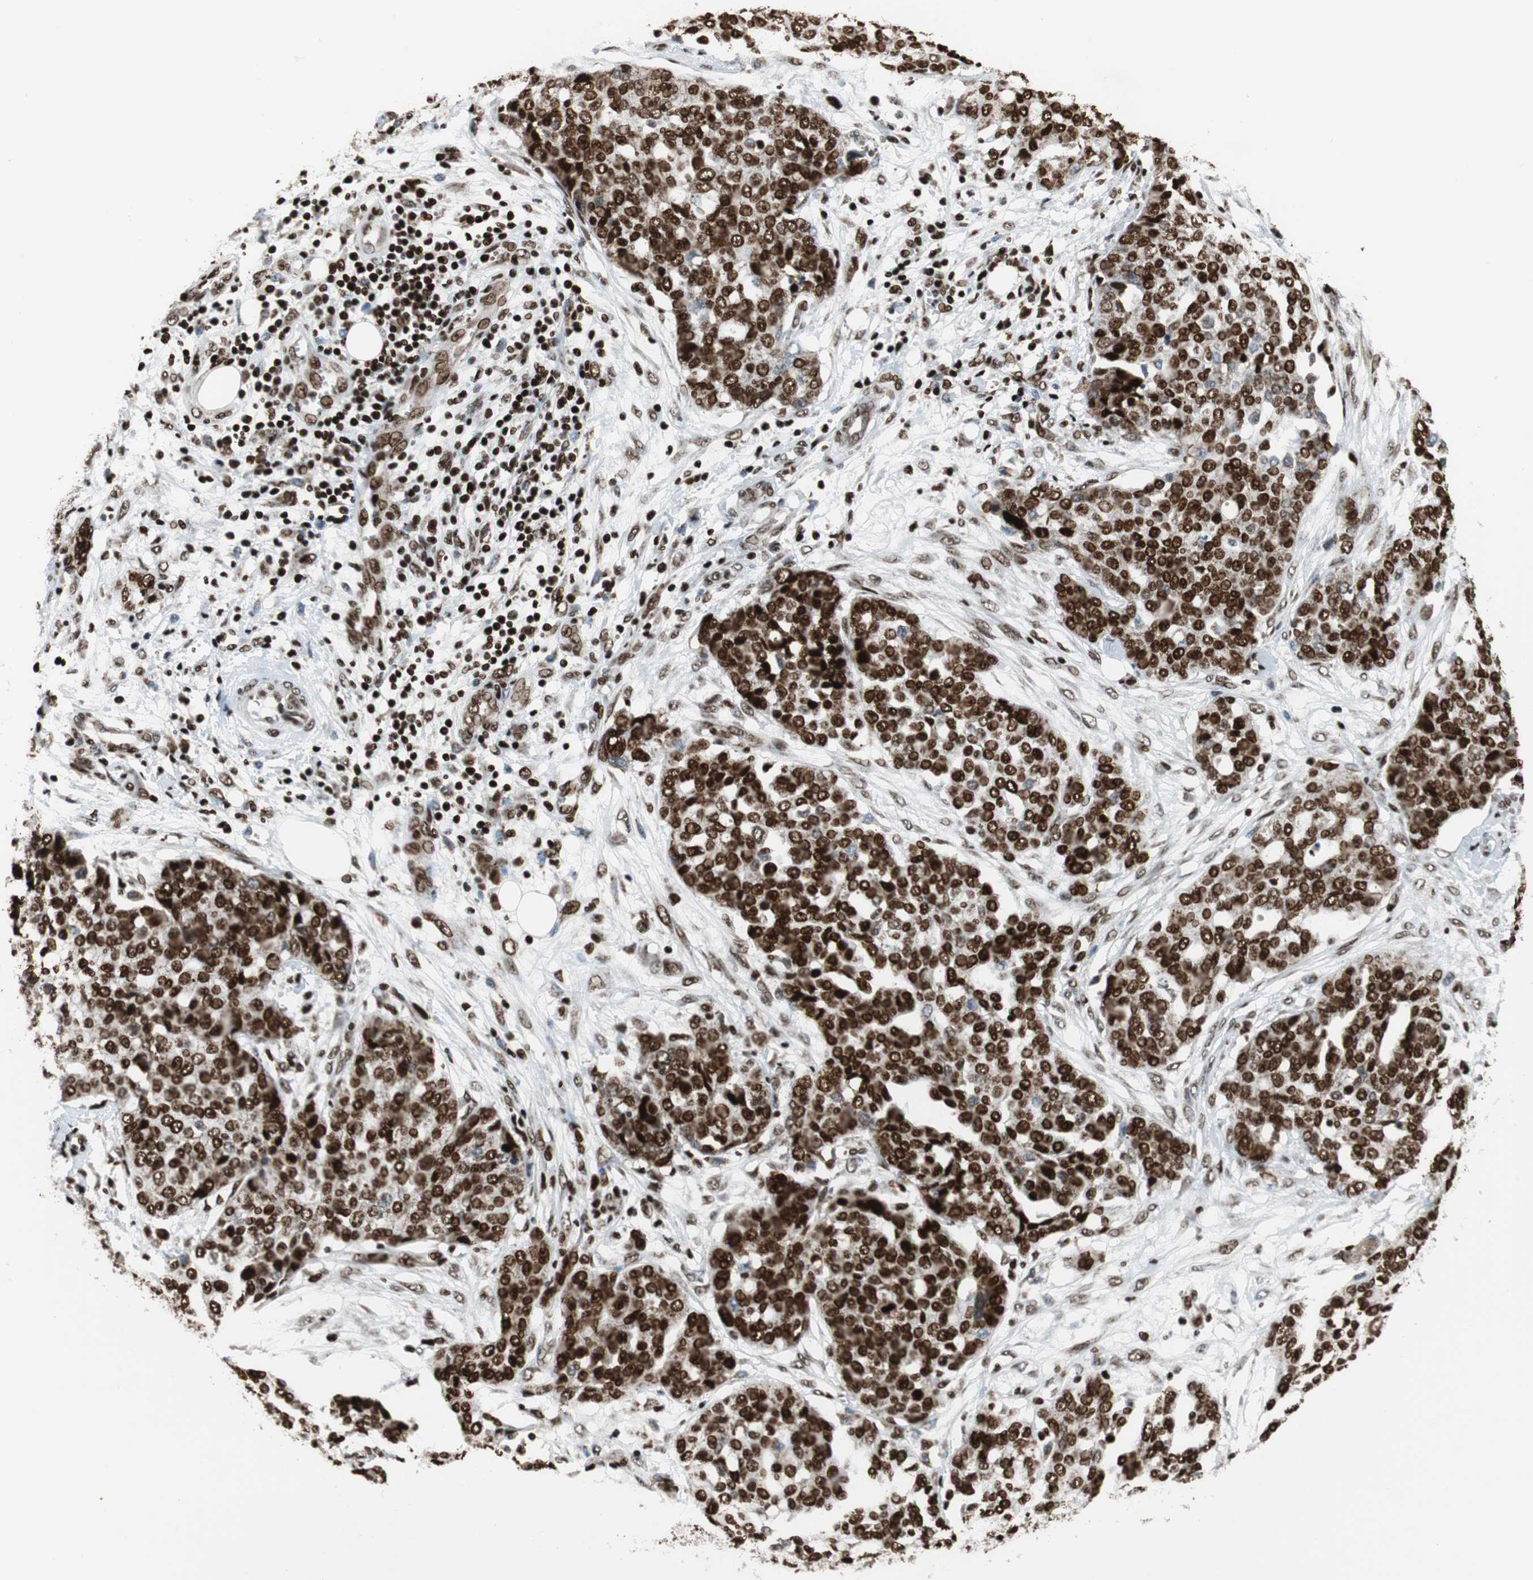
{"staining": {"intensity": "strong", "quantity": ">75%", "location": "nuclear"}, "tissue": "ovarian cancer", "cell_type": "Tumor cells", "image_type": "cancer", "snomed": [{"axis": "morphology", "description": "Cystadenocarcinoma, serous, NOS"}, {"axis": "topography", "description": "Soft tissue"}, {"axis": "topography", "description": "Ovary"}], "caption": "Protein expression analysis of human ovarian cancer reveals strong nuclear expression in about >75% of tumor cells. The protein is shown in brown color, while the nuclei are stained blue.", "gene": "HDAC1", "patient": {"sex": "female", "age": 57}}